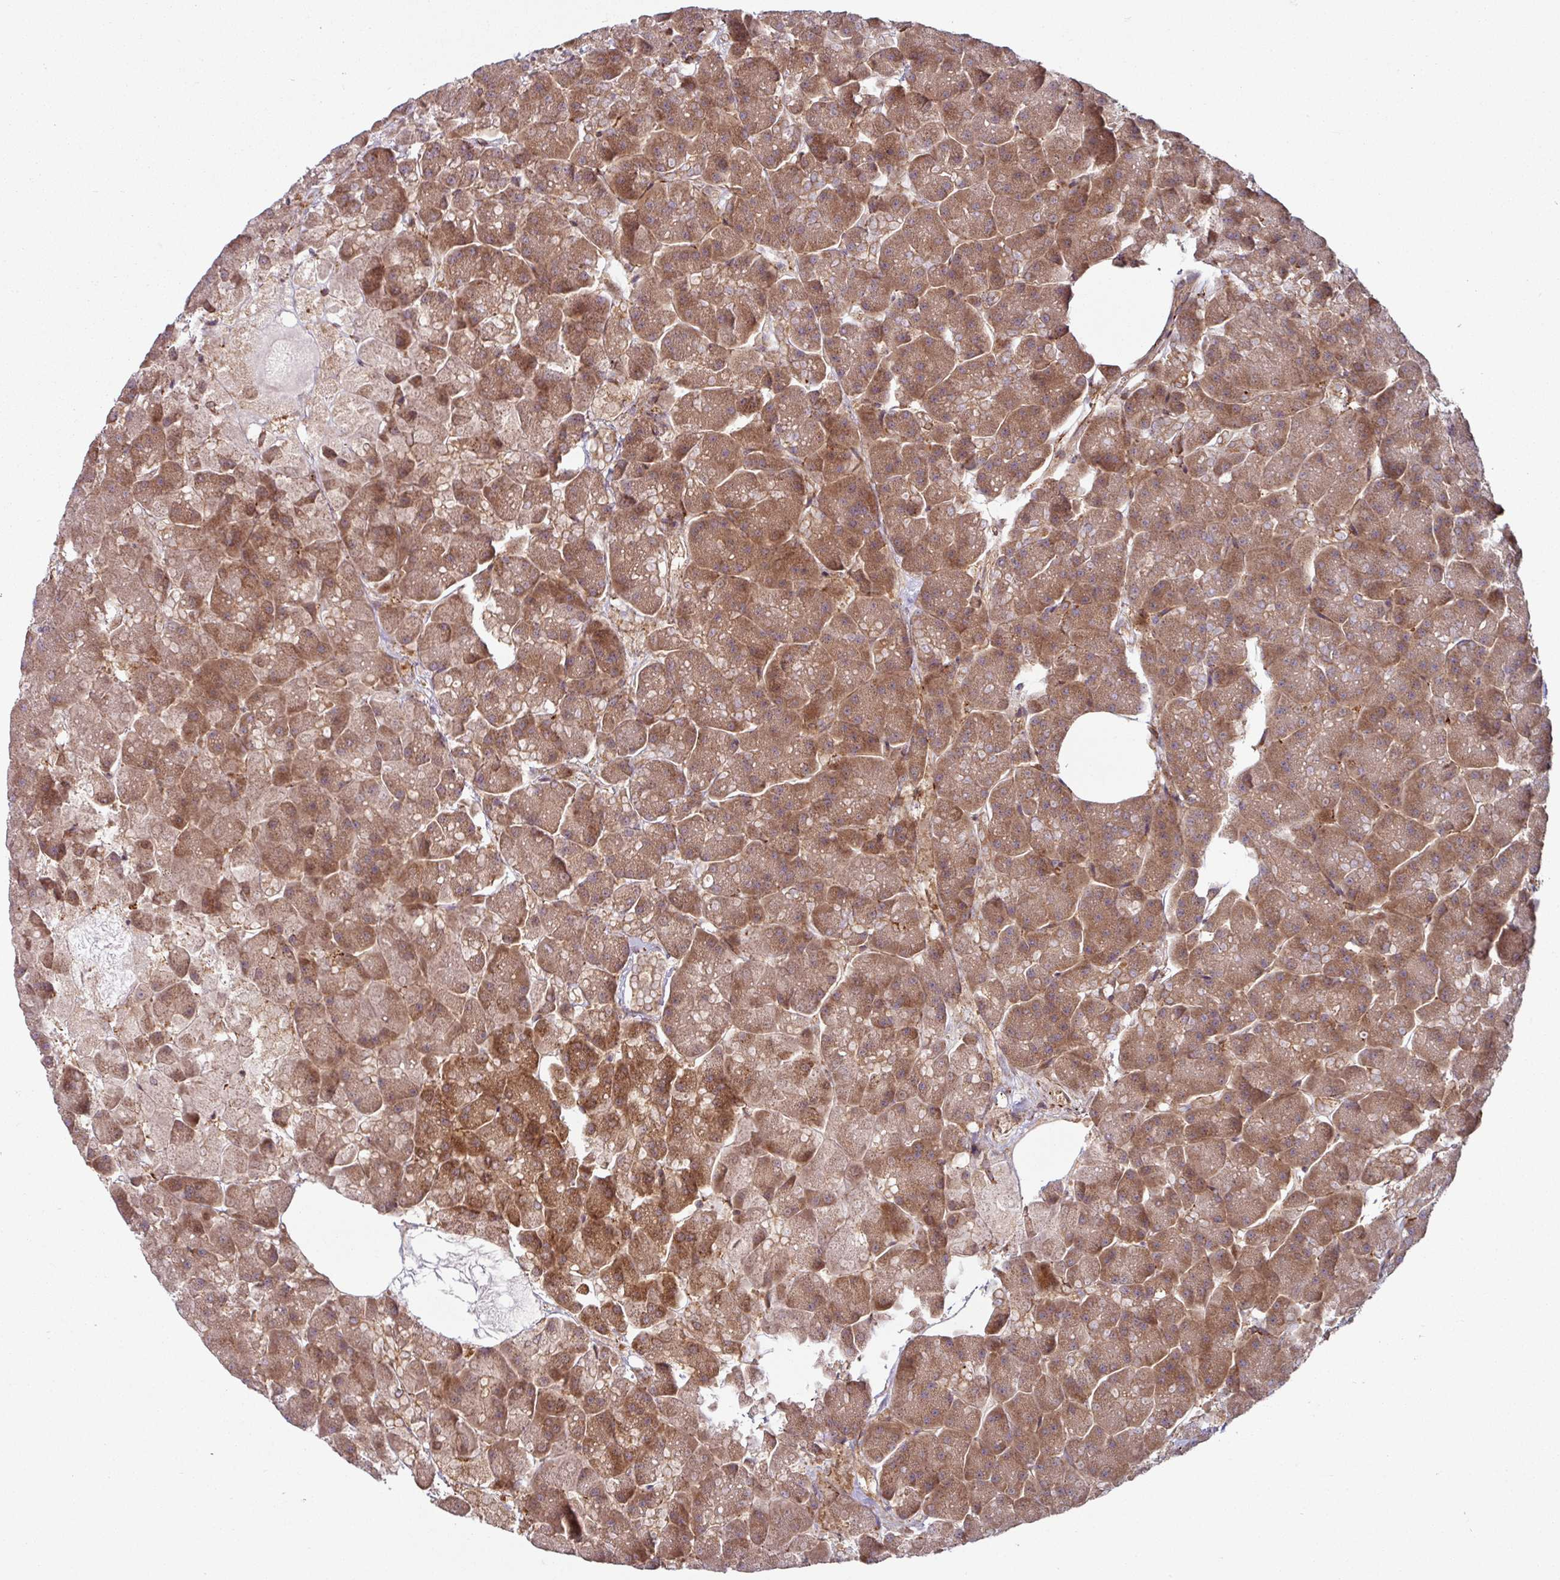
{"staining": {"intensity": "strong", "quantity": ">75%", "location": "cytoplasmic/membranous"}, "tissue": "pancreas", "cell_type": "Exocrine glandular cells", "image_type": "normal", "snomed": [{"axis": "morphology", "description": "Normal tissue, NOS"}, {"axis": "topography", "description": "Pancreas"}, {"axis": "topography", "description": "Peripheral nerve tissue"}], "caption": "This micrograph demonstrates immunohistochemistry staining of benign human pancreas, with high strong cytoplasmic/membranous positivity in about >75% of exocrine glandular cells.", "gene": "RAB5A", "patient": {"sex": "male", "age": 54}}